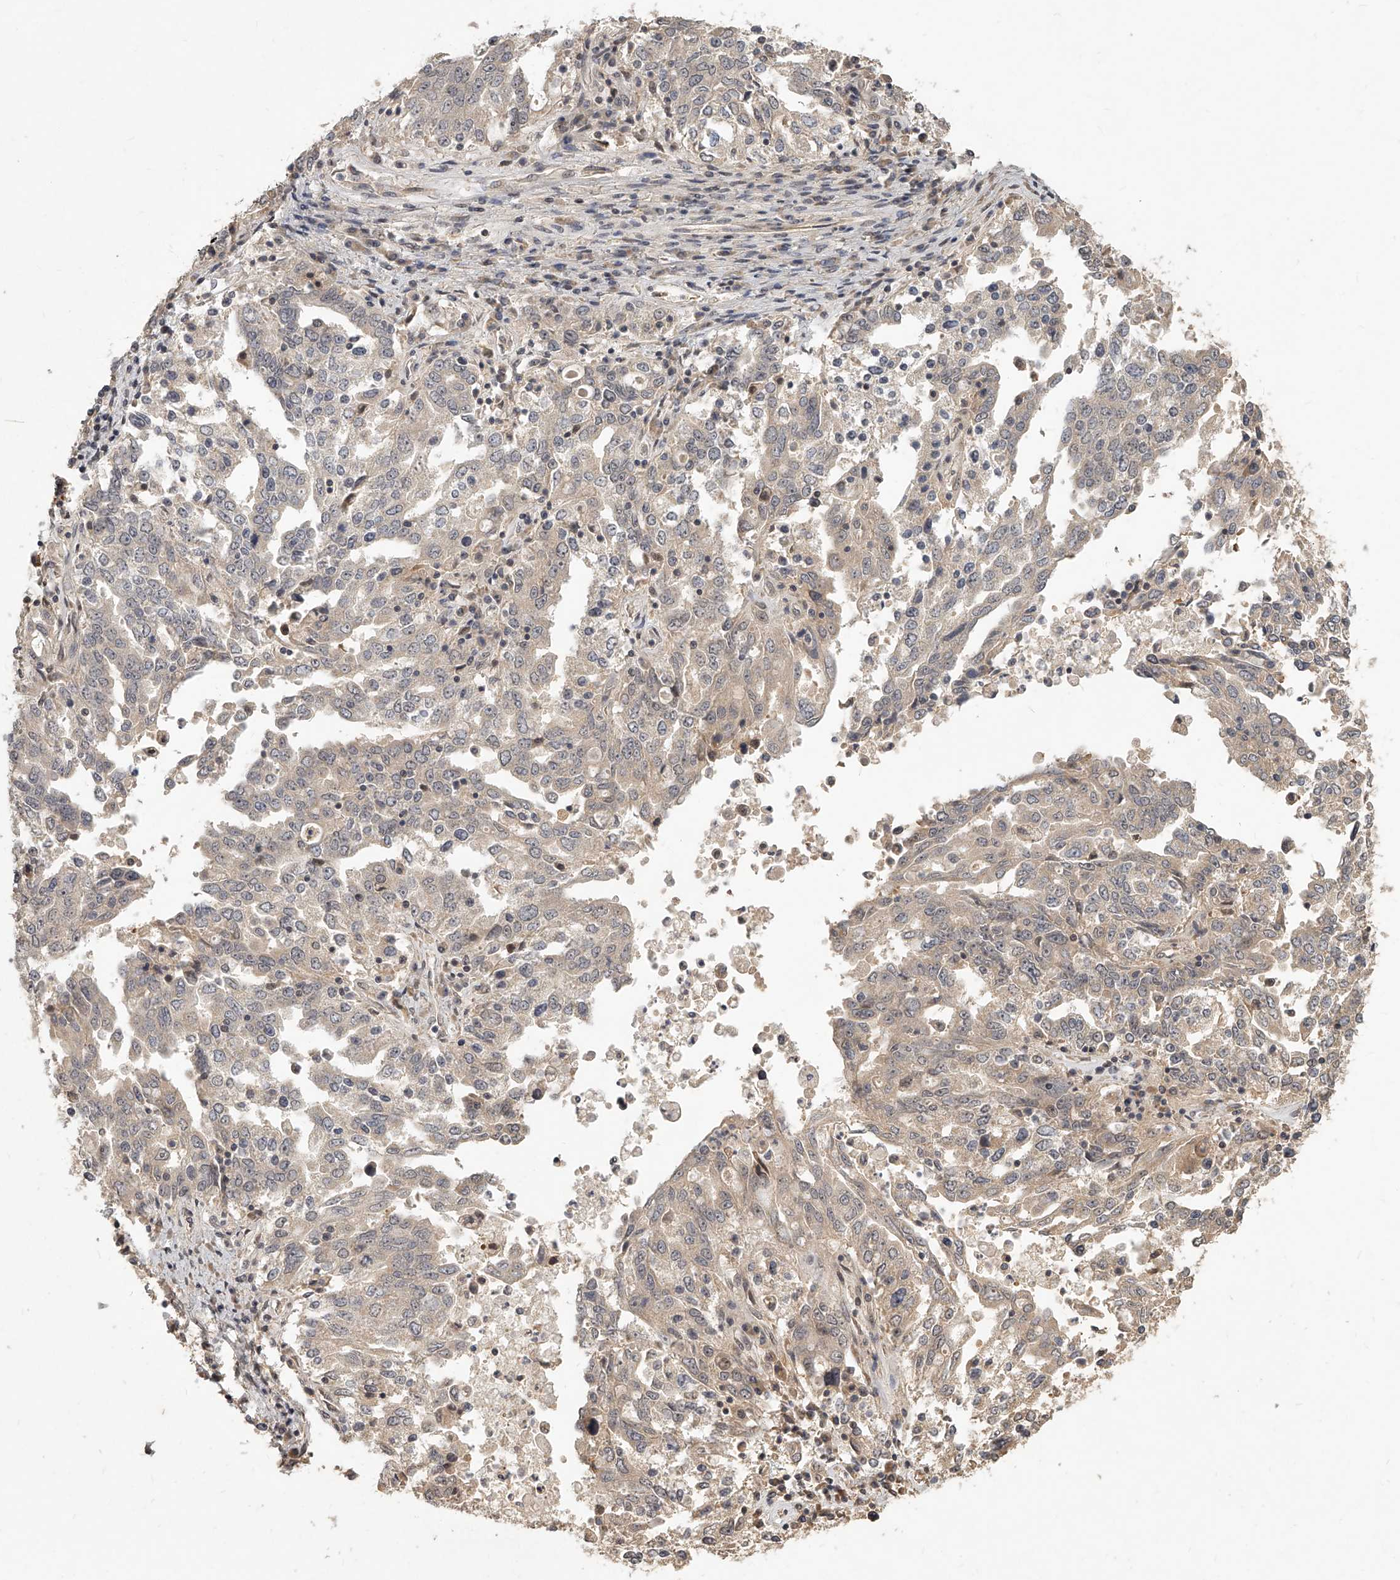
{"staining": {"intensity": "moderate", "quantity": "25%-75%", "location": "cytoplasmic/membranous"}, "tissue": "ovarian cancer", "cell_type": "Tumor cells", "image_type": "cancer", "snomed": [{"axis": "morphology", "description": "Carcinoma, endometroid"}, {"axis": "topography", "description": "Ovary"}], "caption": "Moderate cytoplasmic/membranous expression is identified in approximately 25%-75% of tumor cells in ovarian endometroid carcinoma.", "gene": "SLC37A1", "patient": {"sex": "female", "age": 62}}